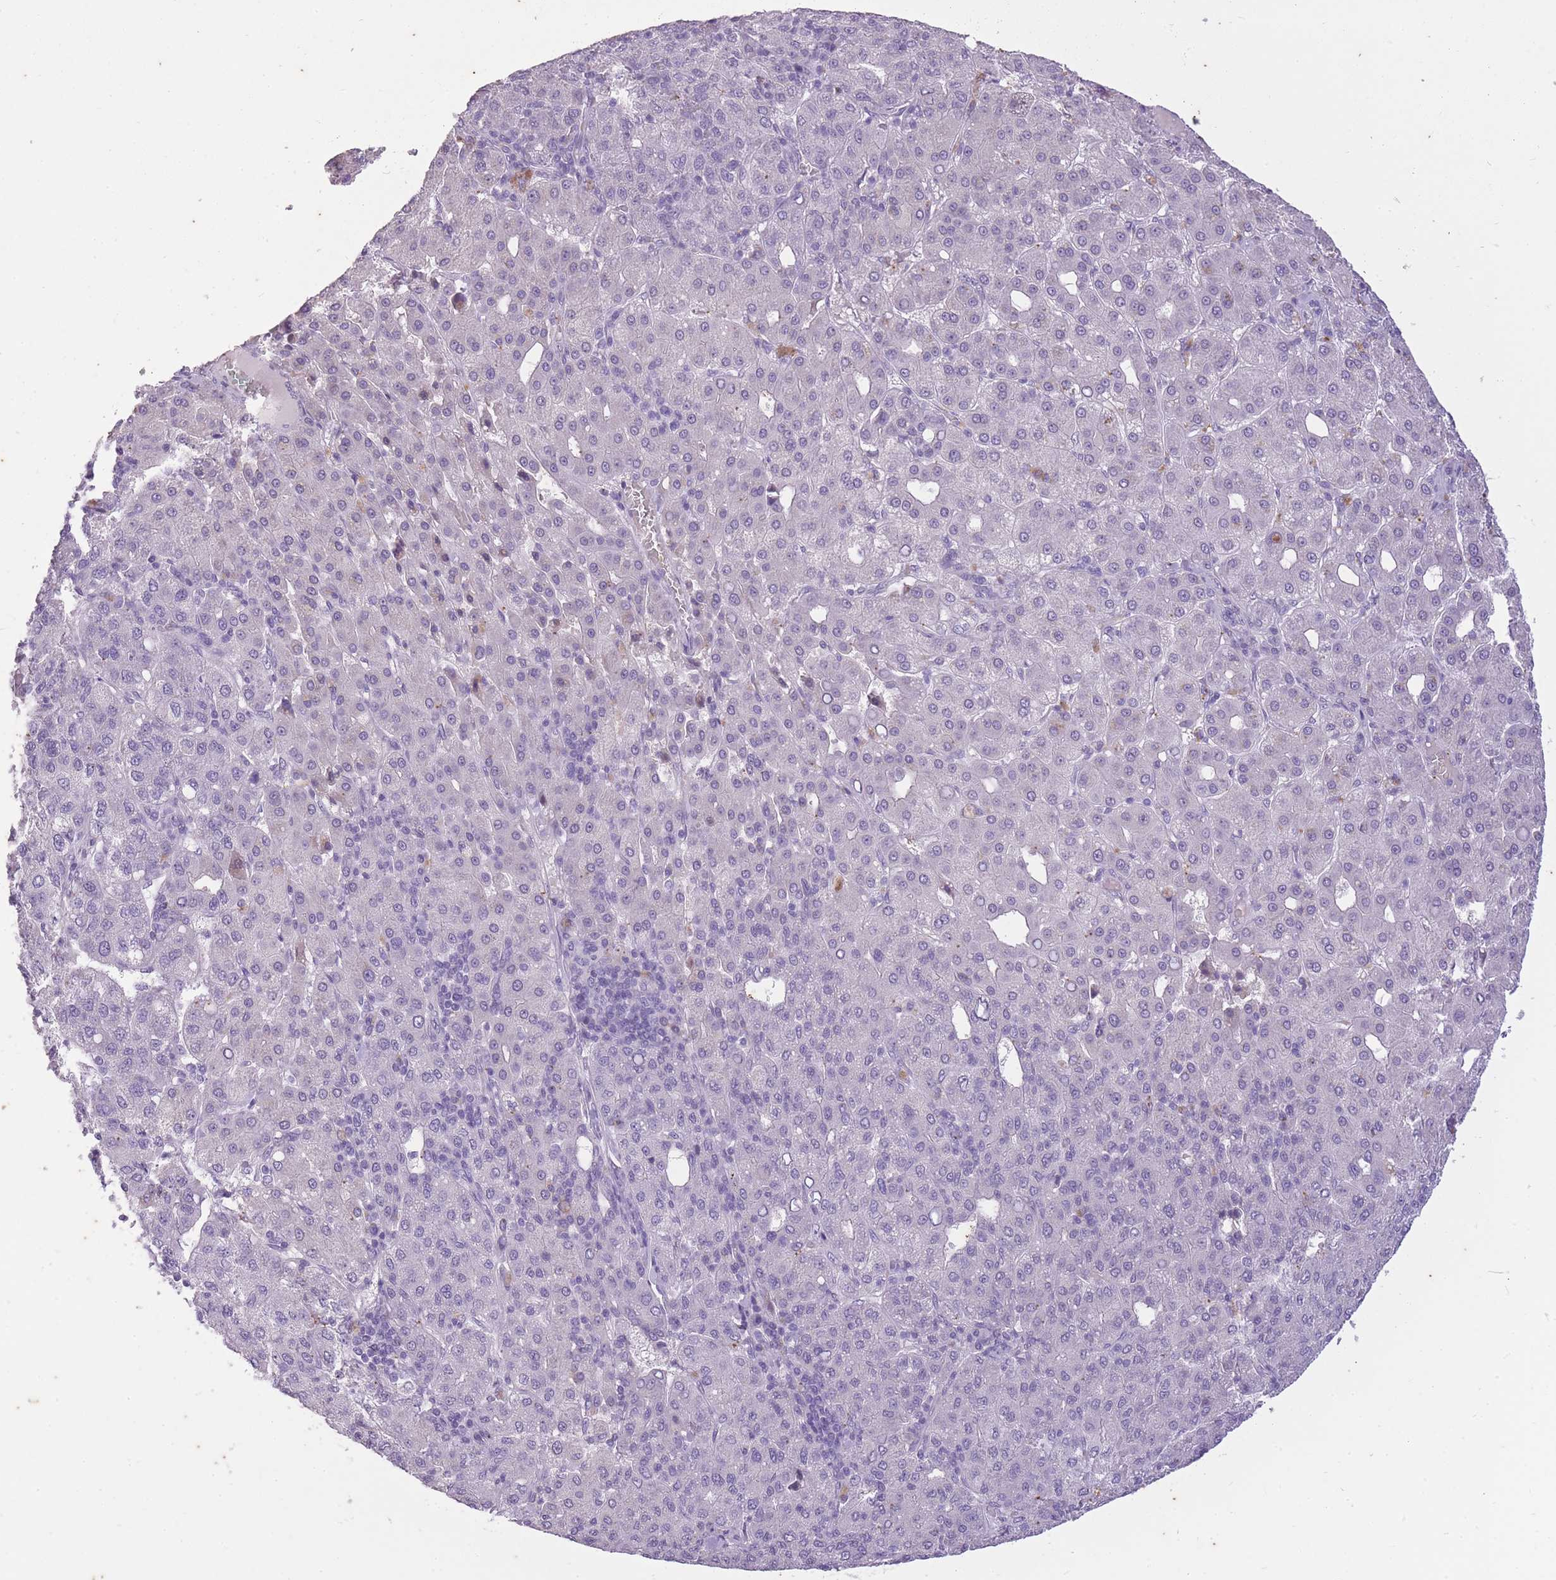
{"staining": {"intensity": "negative", "quantity": "none", "location": "none"}, "tissue": "liver cancer", "cell_type": "Tumor cells", "image_type": "cancer", "snomed": [{"axis": "morphology", "description": "Carcinoma, Hepatocellular, NOS"}, {"axis": "topography", "description": "Liver"}], "caption": "Liver hepatocellular carcinoma stained for a protein using IHC exhibits no staining tumor cells.", "gene": "CNTNAP3", "patient": {"sex": "male", "age": 65}}